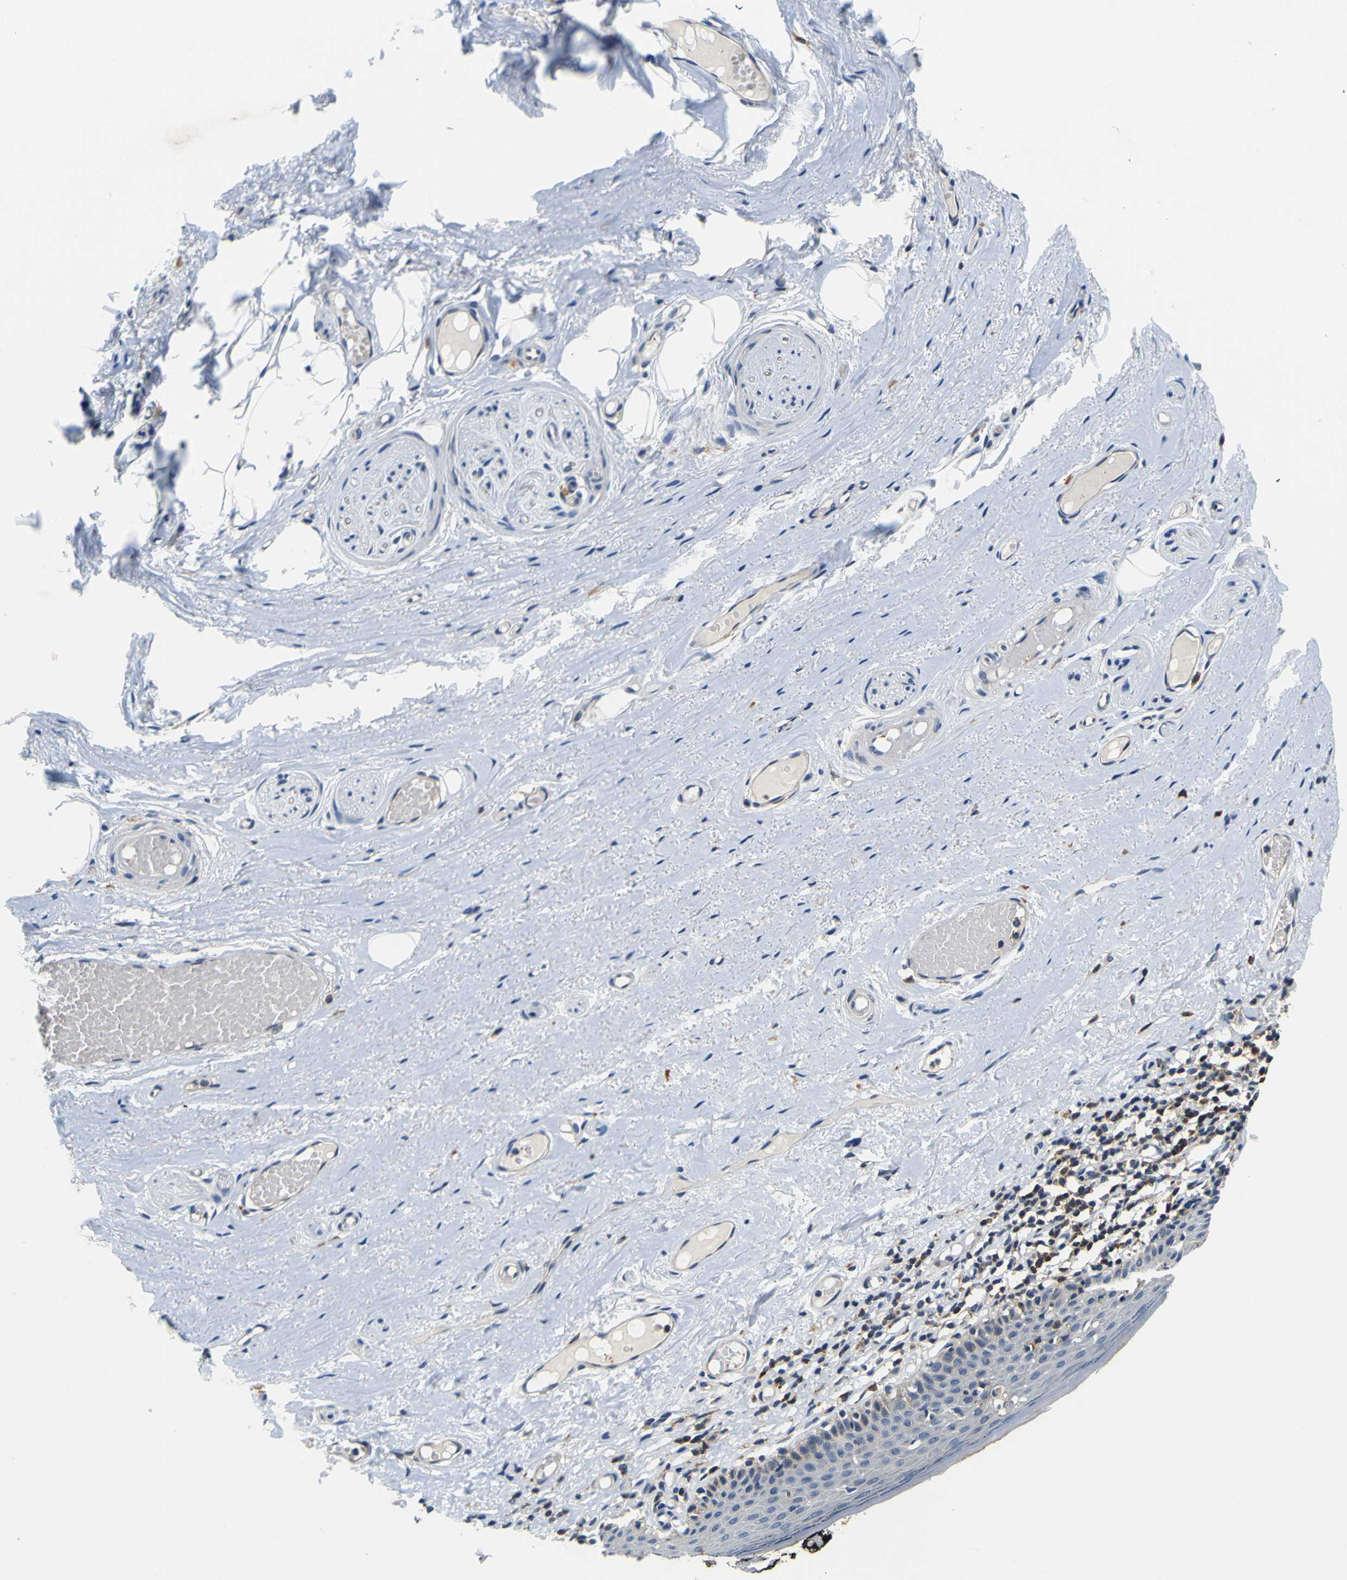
{"staining": {"intensity": "weak", "quantity": "<25%", "location": "cytoplasmic/membranous"}, "tissue": "skin", "cell_type": "Epidermal cells", "image_type": "normal", "snomed": [{"axis": "morphology", "description": "Normal tissue, NOS"}, {"axis": "topography", "description": "Vulva"}], "caption": "Skin stained for a protein using IHC displays no expression epidermal cells.", "gene": "TNIK", "patient": {"sex": "female", "age": 54}}